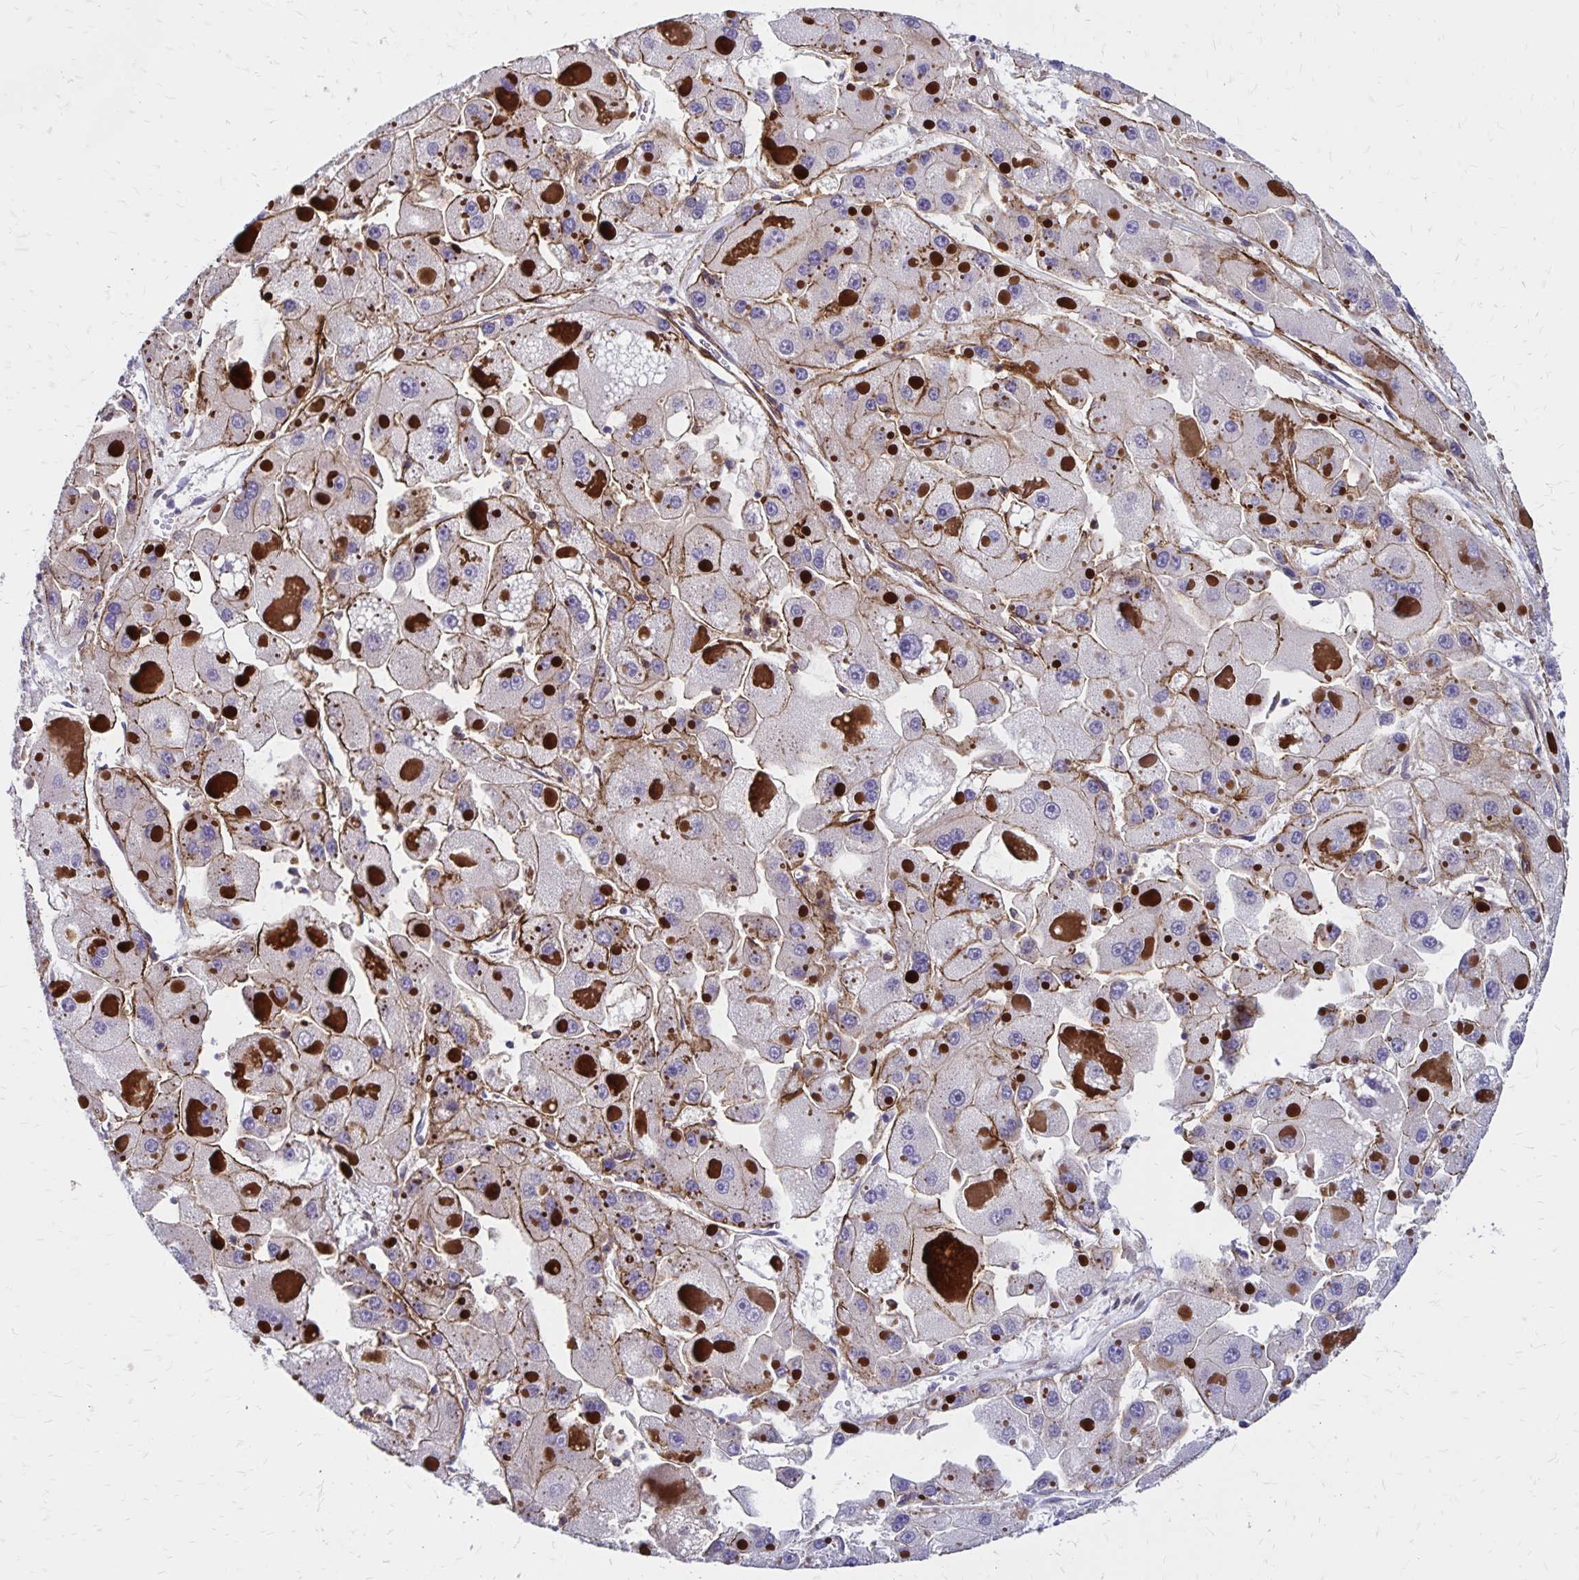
{"staining": {"intensity": "weak", "quantity": "25%-75%", "location": "cytoplasmic/membranous"}, "tissue": "liver cancer", "cell_type": "Tumor cells", "image_type": "cancer", "snomed": [{"axis": "morphology", "description": "Carcinoma, Hepatocellular, NOS"}, {"axis": "topography", "description": "Liver"}], "caption": "IHC (DAB) staining of liver cancer (hepatocellular carcinoma) reveals weak cytoplasmic/membranous protein positivity in approximately 25%-75% of tumor cells. (DAB (3,3'-diaminobenzidine) IHC, brown staining for protein, blue staining for nuclei).", "gene": "TNS3", "patient": {"sex": "female", "age": 73}}